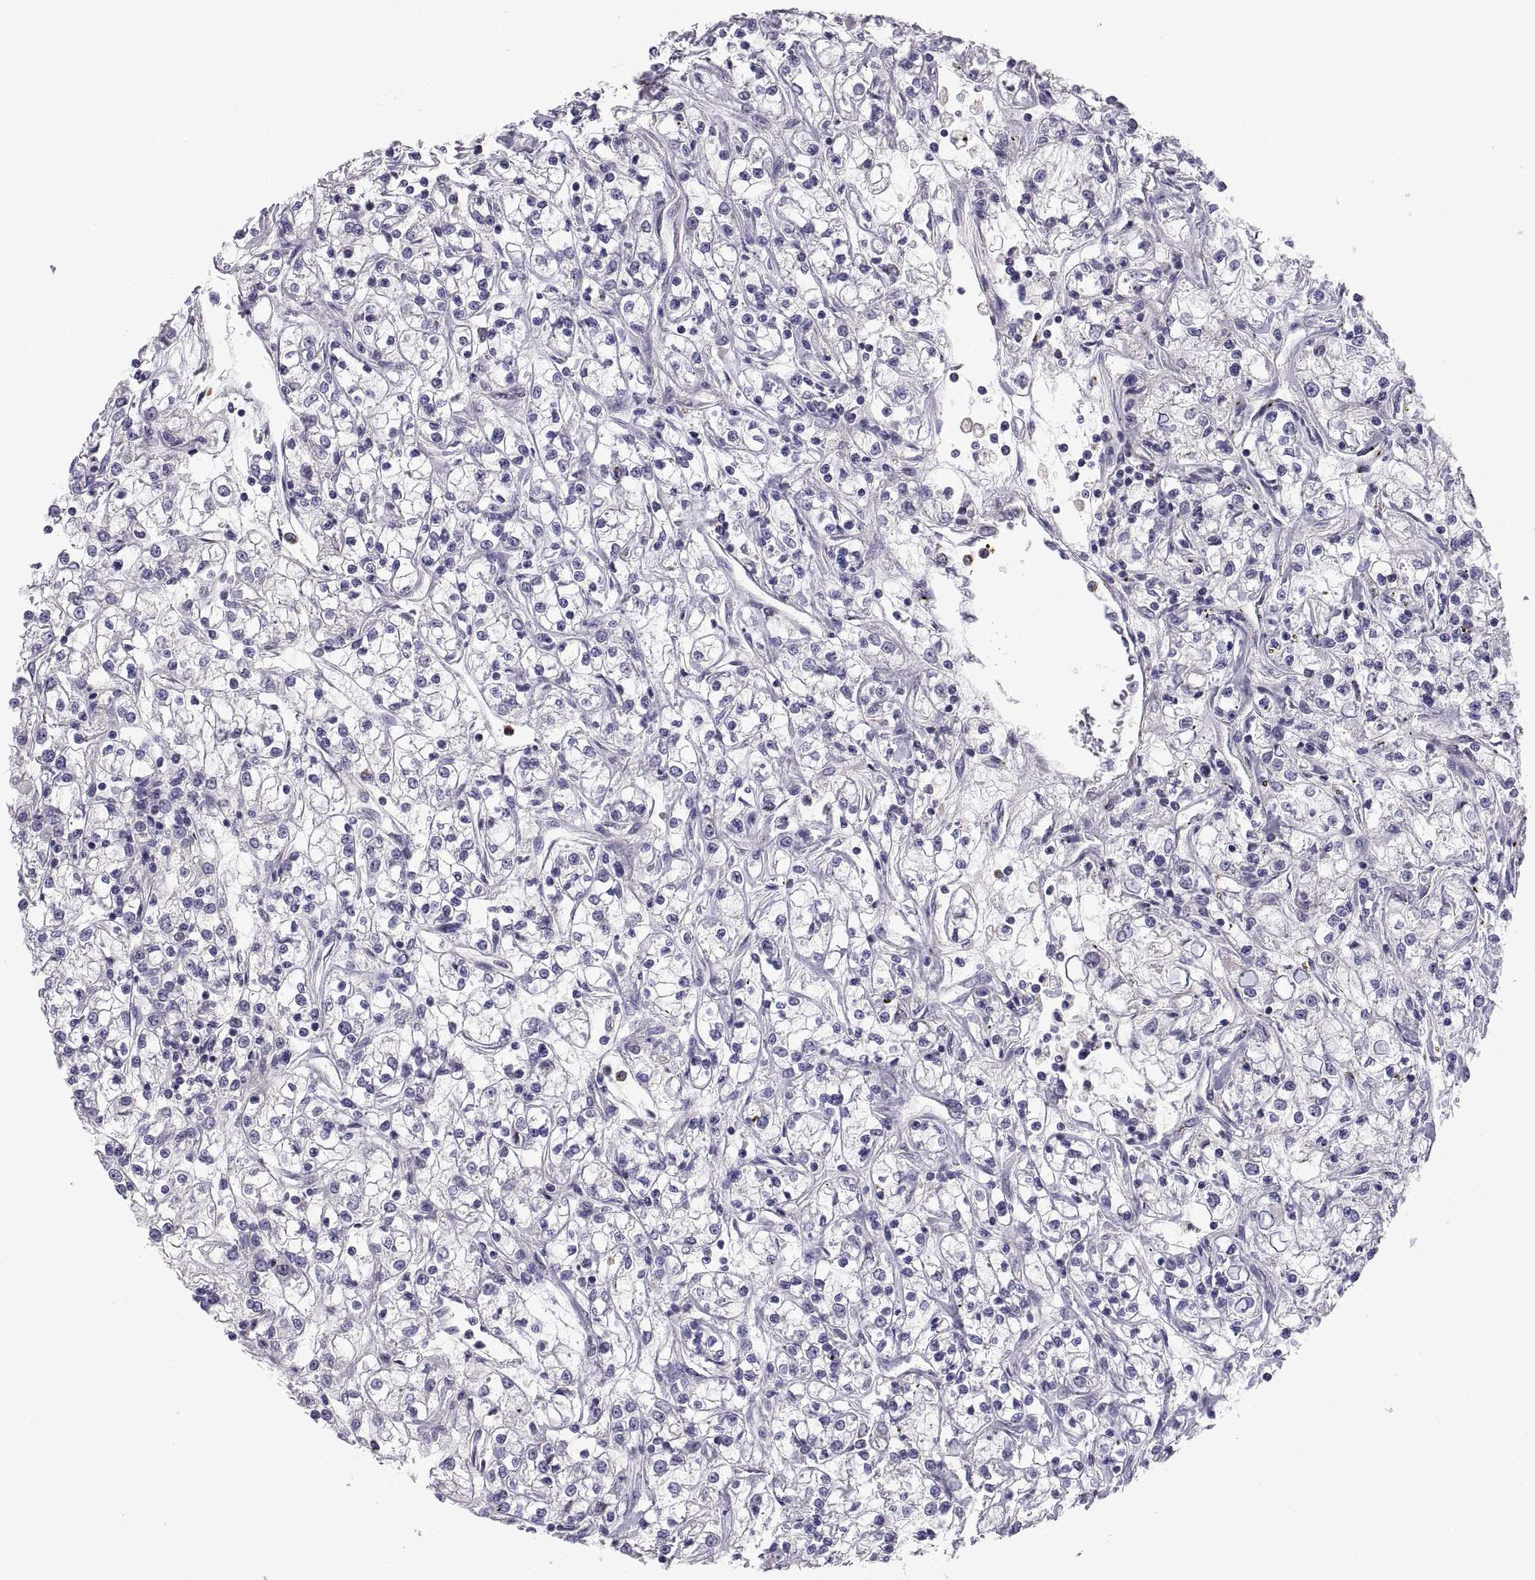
{"staining": {"intensity": "negative", "quantity": "none", "location": "none"}, "tissue": "renal cancer", "cell_type": "Tumor cells", "image_type": "cancer", "snomed": [{"axis": "morphology", "description": "Adenocarcinoma, NOS"}, {"axis": "topography", "description": "Kidney"}], "caption": "This is an immunohistochemistry (IHC) image of renal cancer (adenocarcinoma). There is no staining in tumor cells.", "gene": "PKP1", "patient": {"sex": "female", "age": 59}}